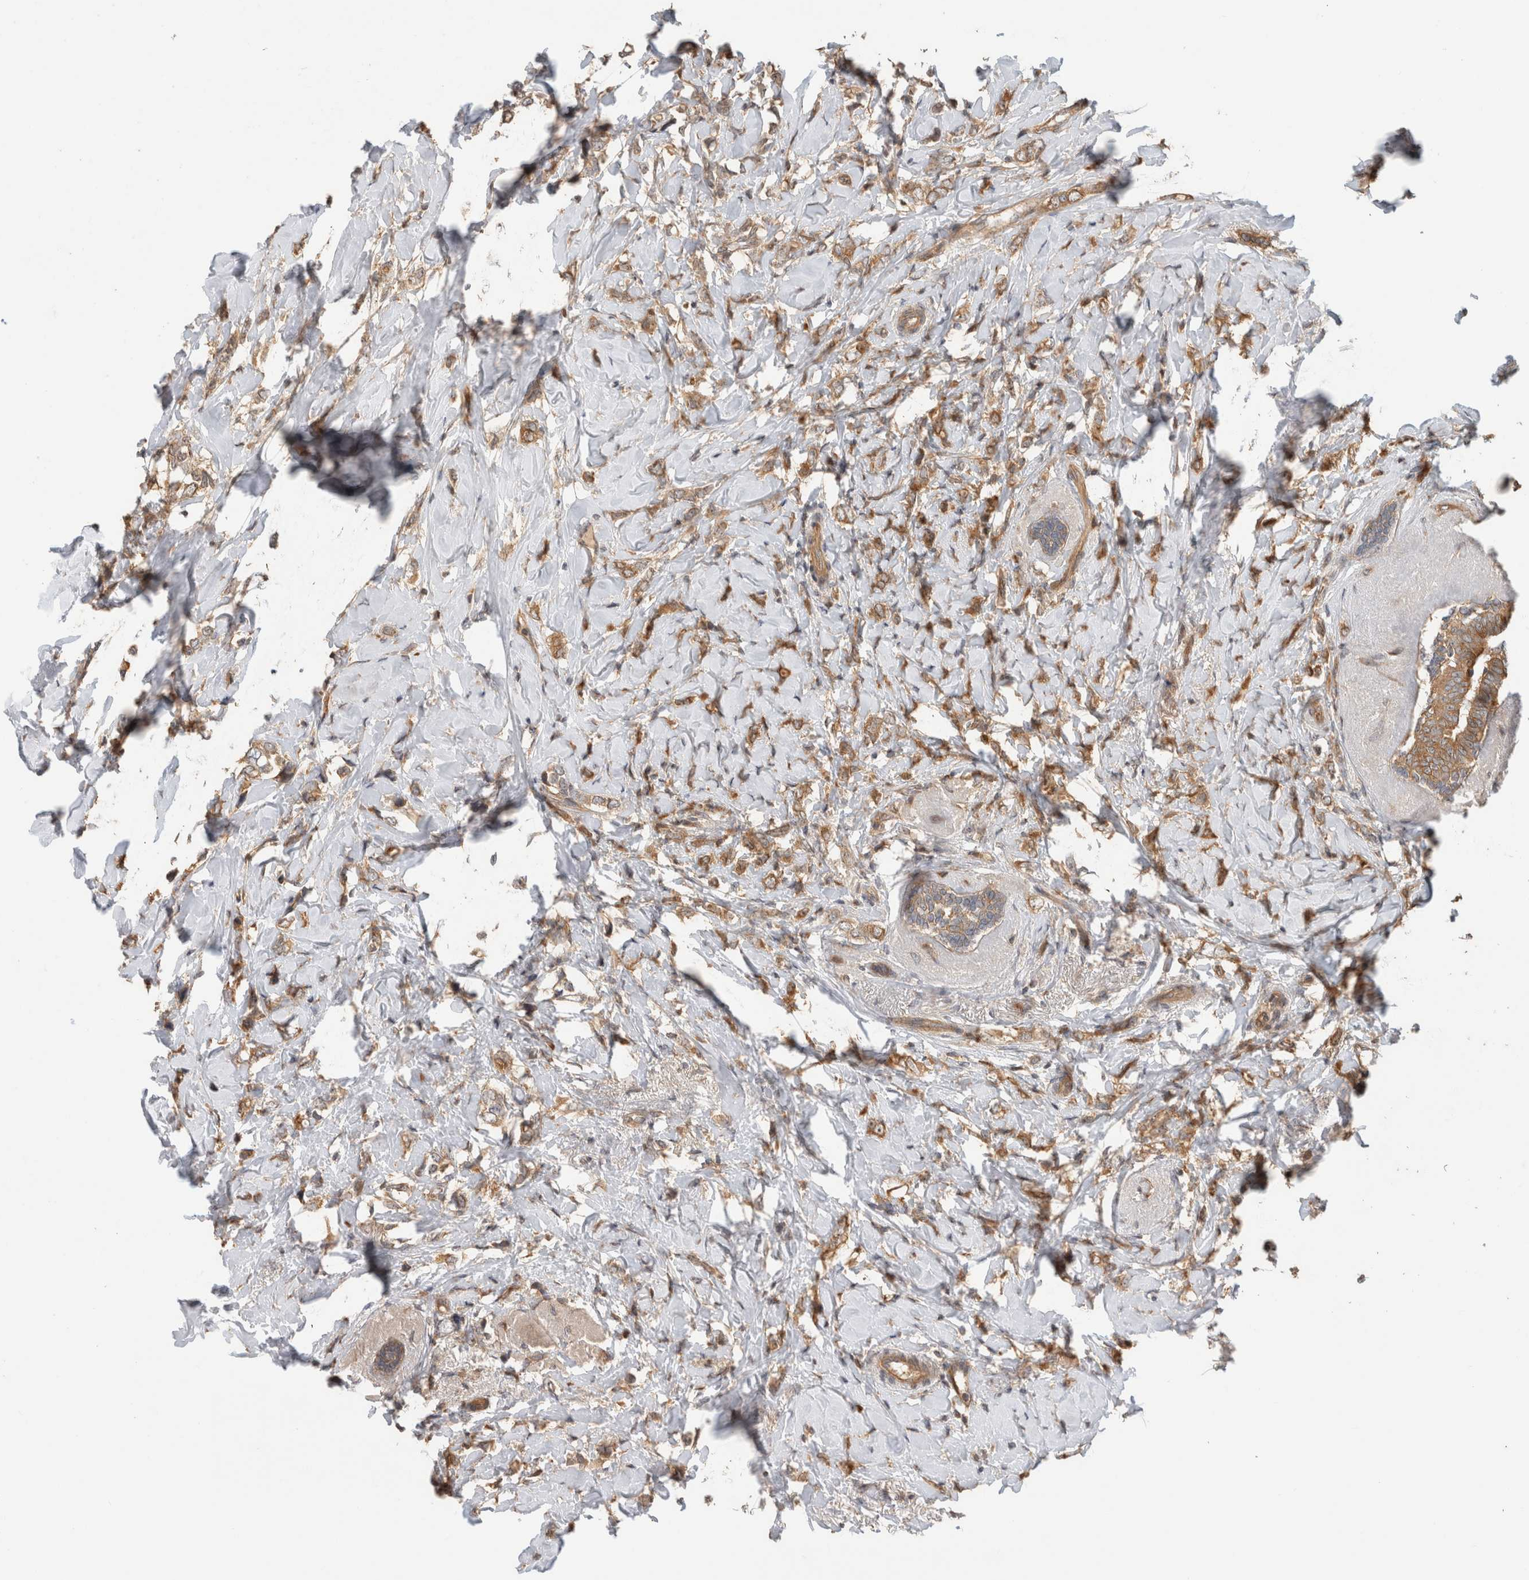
{"staining": {"intensity": "moderate", "quantity": ">75%", "location": "cytoplasmic/membranous"}, "tissue": "breast cancer", "cell_type": "Tumor cells", "image_type": "cancer", "snomed": [{"axis": "morphology", "description": "Normal tissue, NOS"}, {"axis": "morphology", "description": "Lobular carcinoma"}, {"axis": "topography", "description": "Breast"}], "caption": "Immunohistochemical staining of breast cancer reveals moderate cytoplasmic/membranous protein expression in about >75% of tumor cells.", "gene": "PCDHB15", "patient": {"sex": "female", "age": 47}}